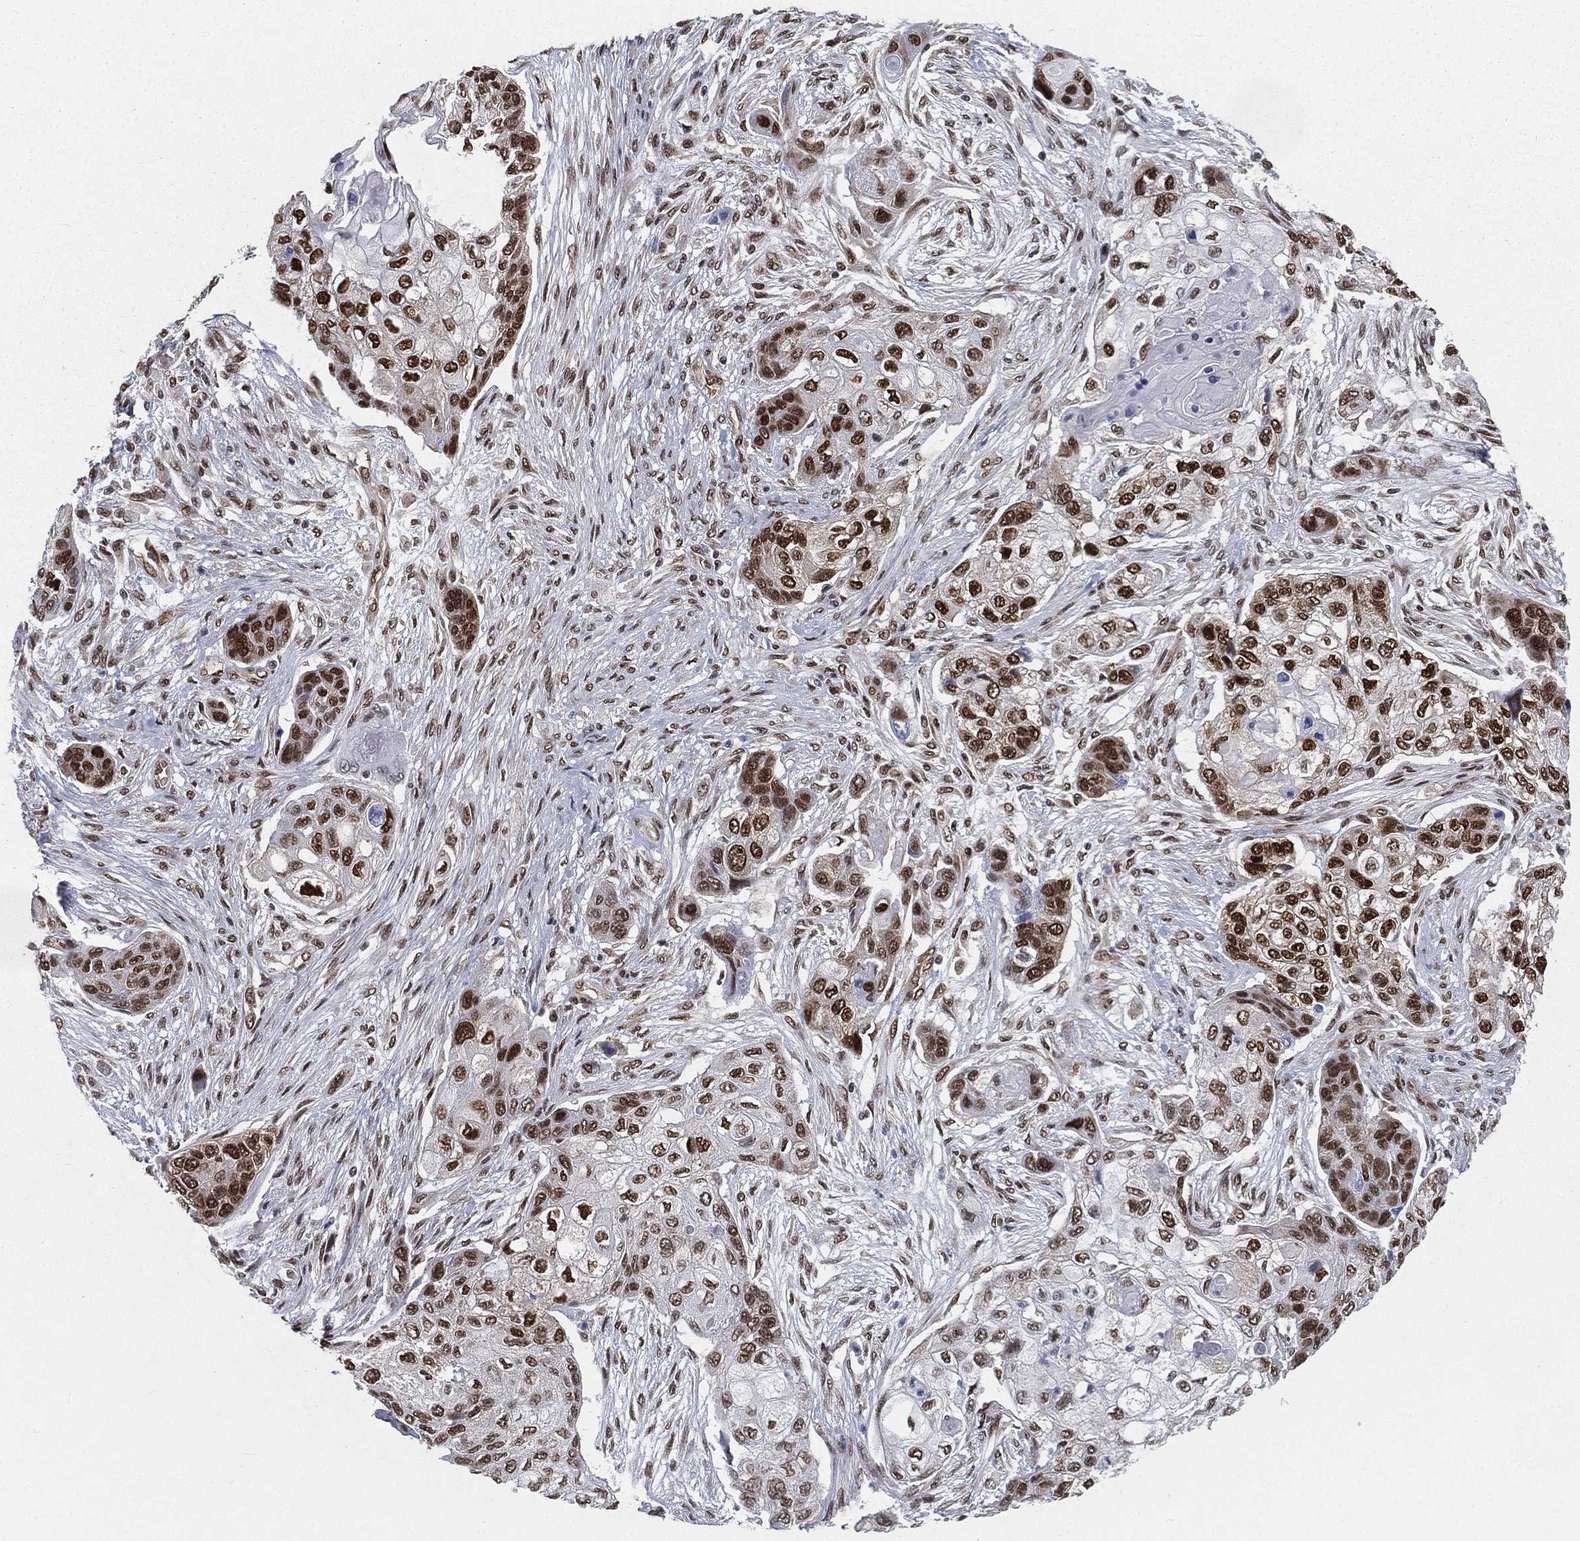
{"staining": {"intensity": "strong", "quantity": ">75%", "location": "nuclear"}, "tissue": "lung cancer", "cell_type": "Tumor cells", "image_type": "cancer", "snomed": [{"axis": "morphology", "description": "Squamous cell carcinoma, NOS"}, {"axis": "topography", "description": "Lung"}], "caption": "Immunohistochemical staining of lung cancer displays high levels of strong nuclear positivity in about >75% of tumor cells. (DAB (3,3'-diaminobenzidine) IHC, brown staining for protein, blue staining for nuclei).", "gene": "FUBP3", "patient": {"sex": "male", "age": 69}}